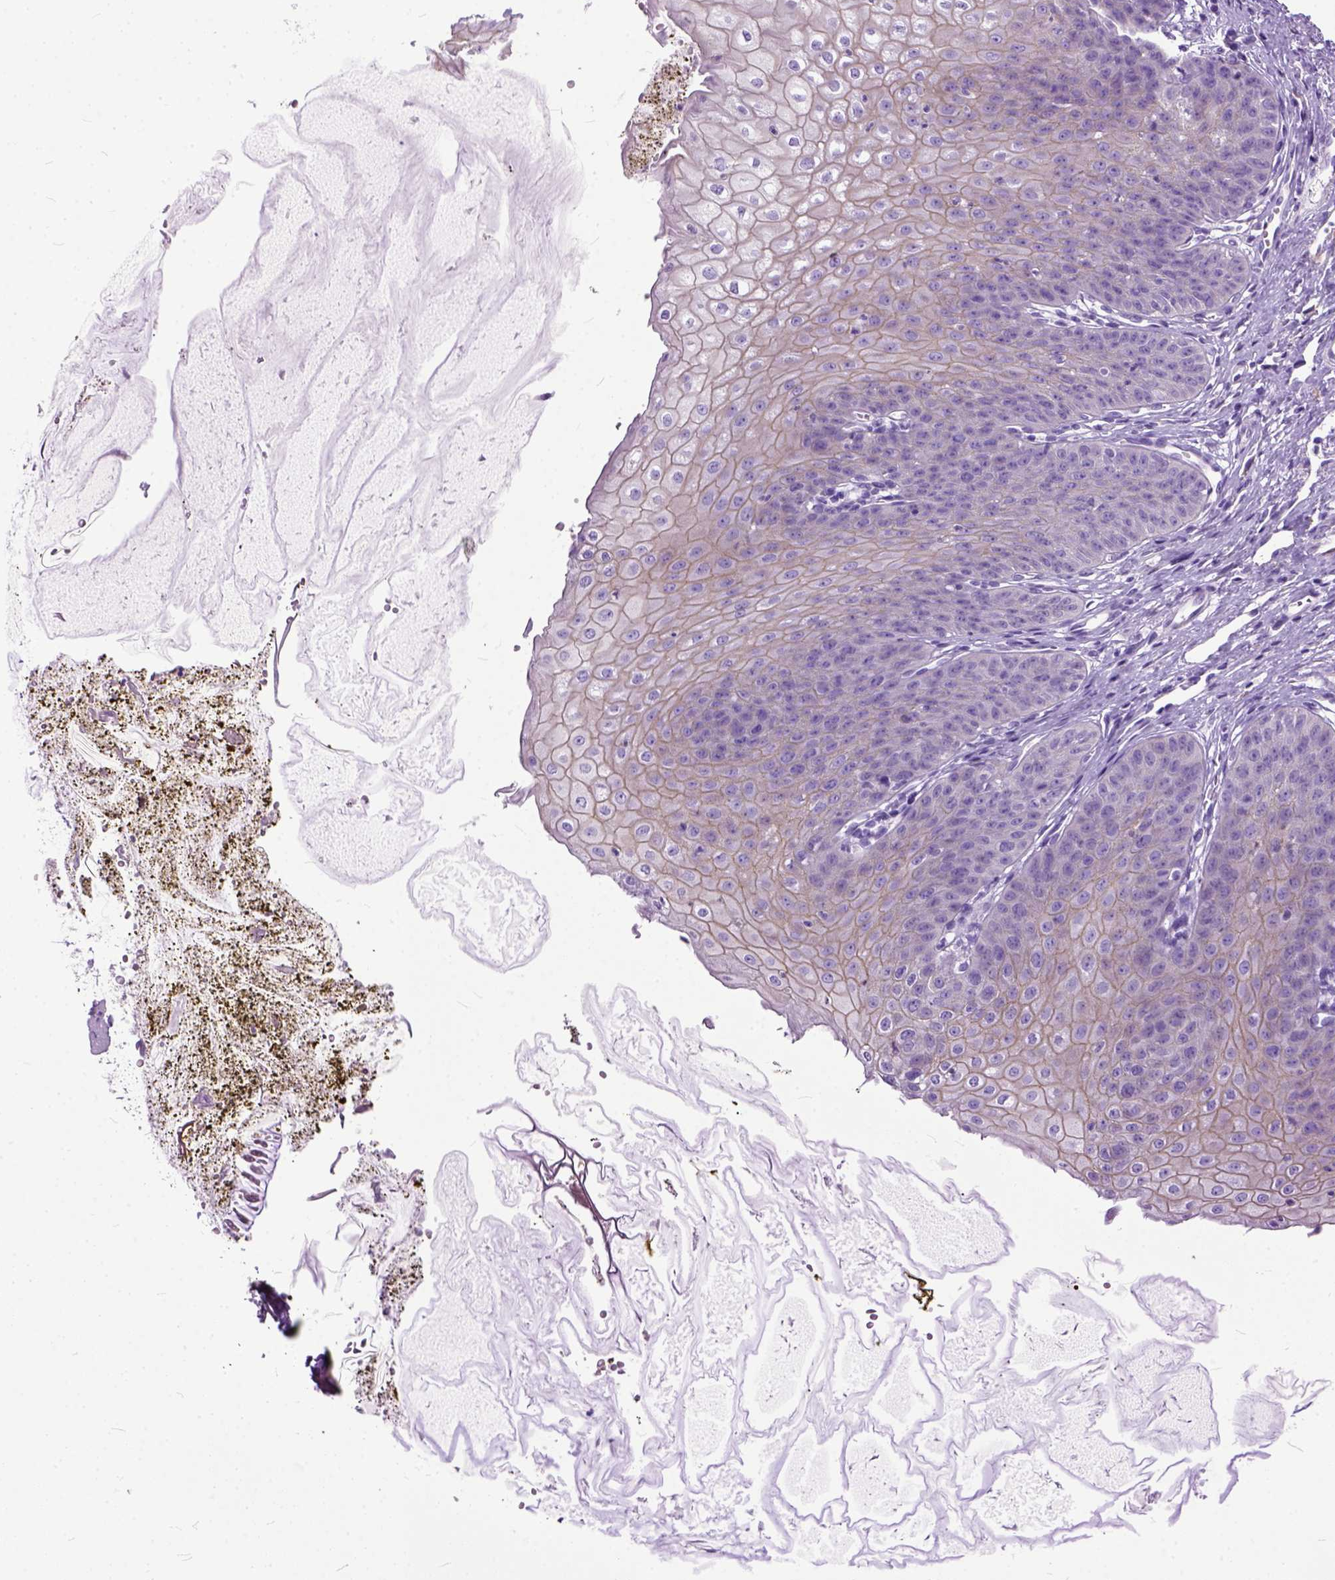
{"staining": {"intensity": "moderate", "quantity": "25%-75%", "location": "cytoplasmic/membranous"}, "tissue": "esophagus", "cell_type": "Squamous epithelial cells", "image_type": "normal", "snomed": [{"axis": "morphology", "description": "Normal tissue, NOS"}, {"axis": "topography", "description": "Esophagus"}], "caption": "Brown immunohistochemical staining in normal esophagus exhibits moderate cytoplasmic/membranous staining in approximately 25%-75% of squamous epithelial cells.", "gene": "PPL", "patient": {"sex": "male", "age": 71}}